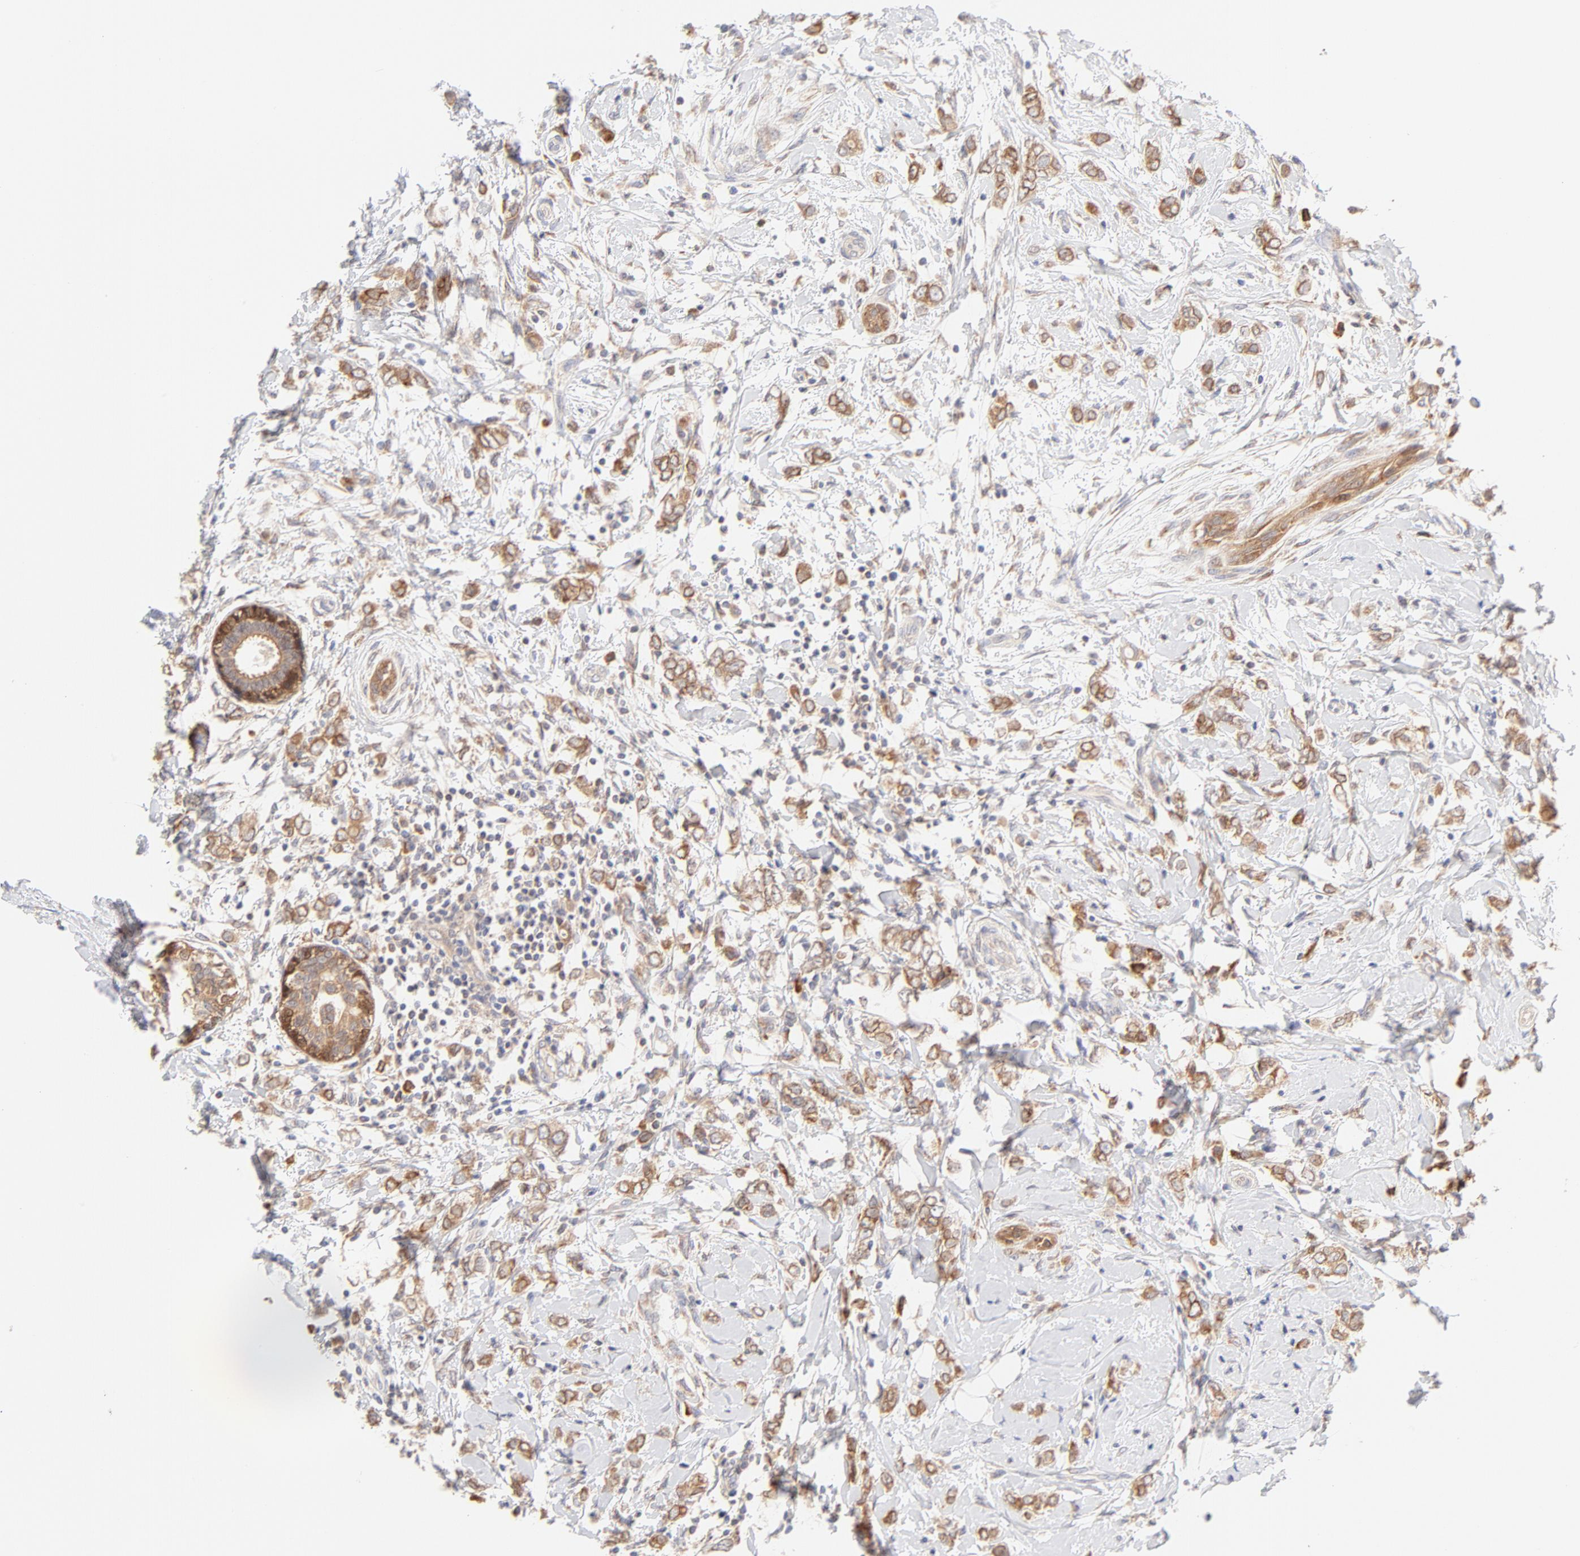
{"staining": {"intensity": "moderate", "quantity": ">75%", "location": "cytoplasmic/membranous"}, "tissue": "breast cancer", "cell_type": "Tumor cells", "image_type": "cancer", "snomed": [{"axis": "morphology", "description": "Normal tissue, NOS"}, {"axis": "morphology", "description": "Lobular carcinoma"}, {"axis": "topography", "description": "Breast"}], "caption": "Protein staining of breast cancer (lobular carcinoma) tissue exhibits moderate cytoplasmic/membranous staining in about >75% of tumor cells.", "gene": "RPS6KA1", "patient": {"sex": "female", "age": 47}}